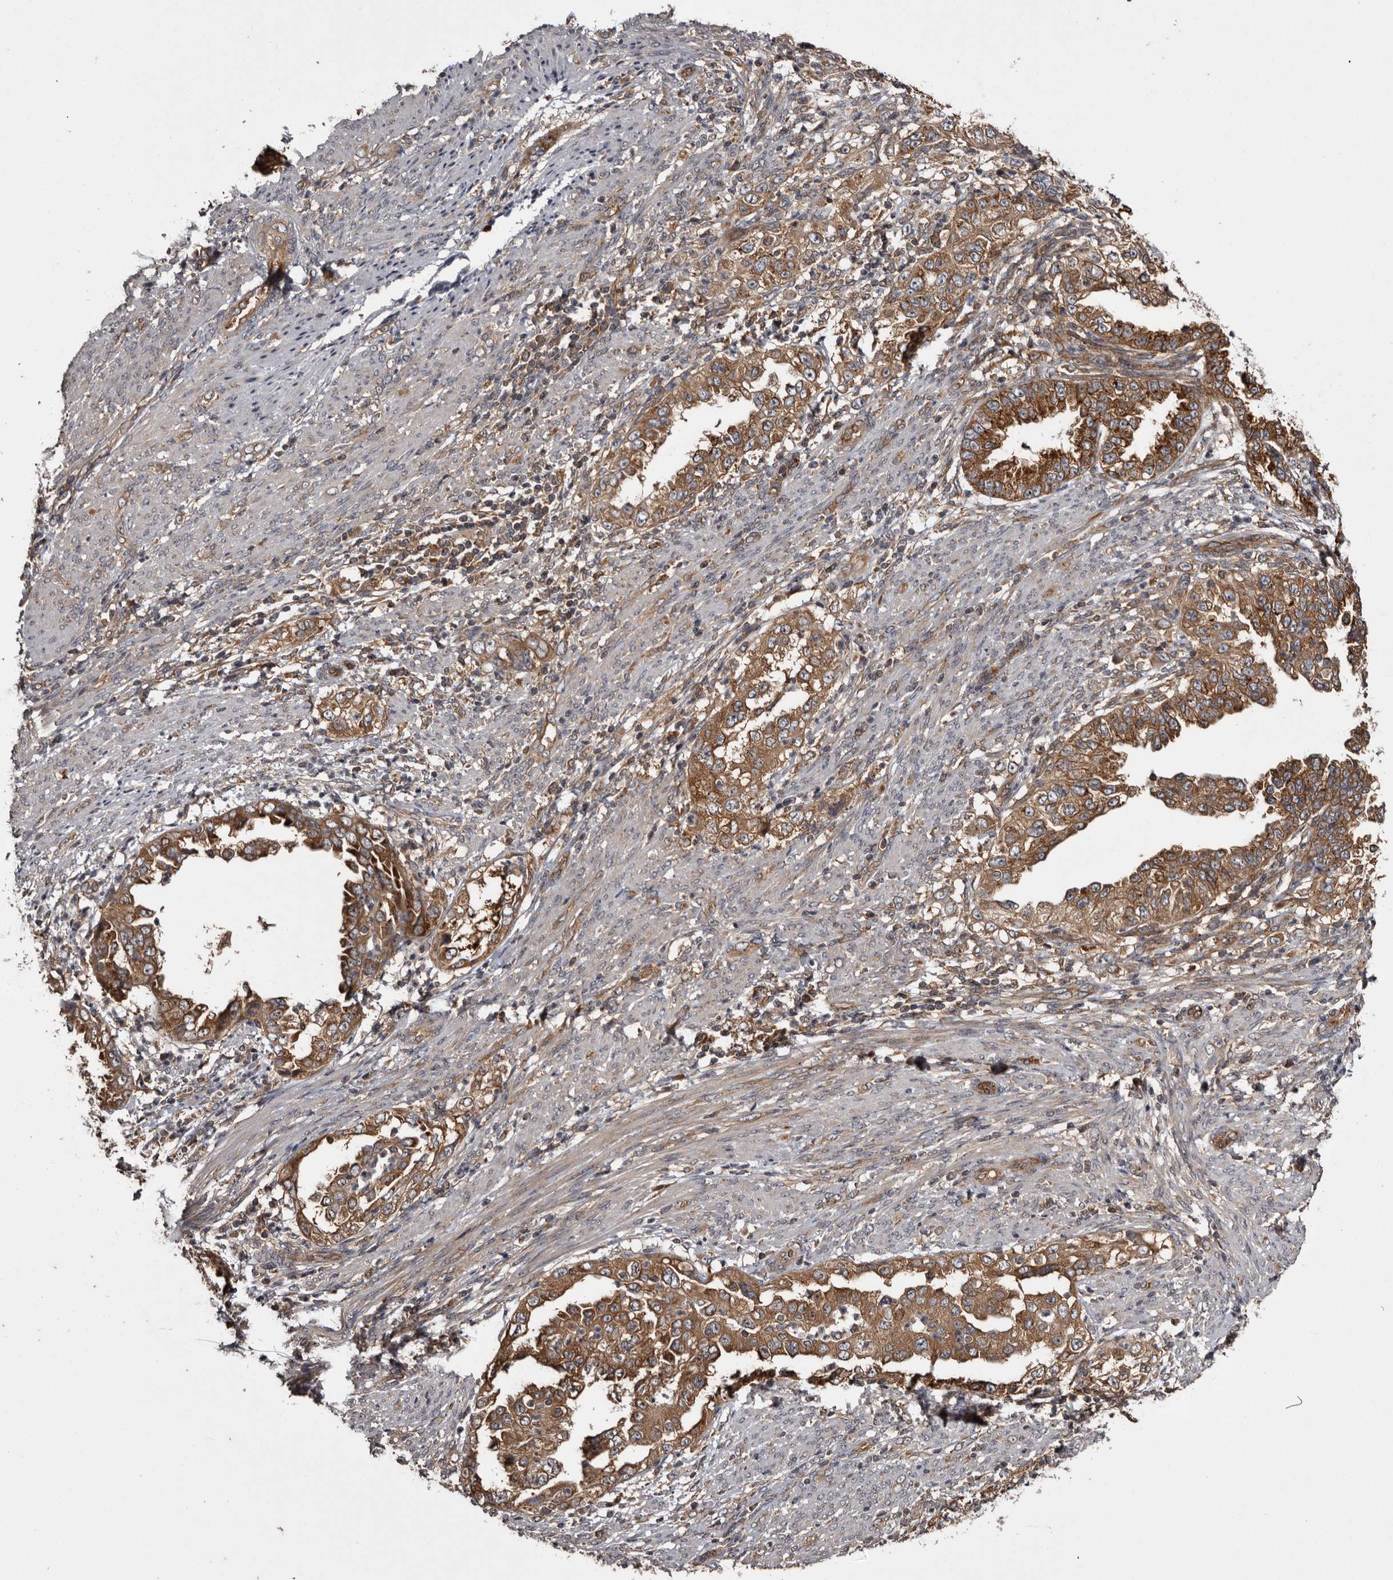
{"staining": {"intensity": "moderate", "quantity": ">75%", "location": "cytoplasmic/membranous"}, "tissue": "endometrial cancer", "cell_type": "Tumor cells", "image_type": "cancer", "snomed": [{"axis": "morphology", "description": "Adenocarcinoma, NOS"}, {"axis": "topography", "description": "Endometrium"}], "caption": "This histopathology image exhibits IHC staining of endometrial cancer, with medium moderate cytoplasmic/membranous positivity in about >75% of tumor cells.", "gene": "DARS1", "patient": {"sex": "female", "age": 85}}